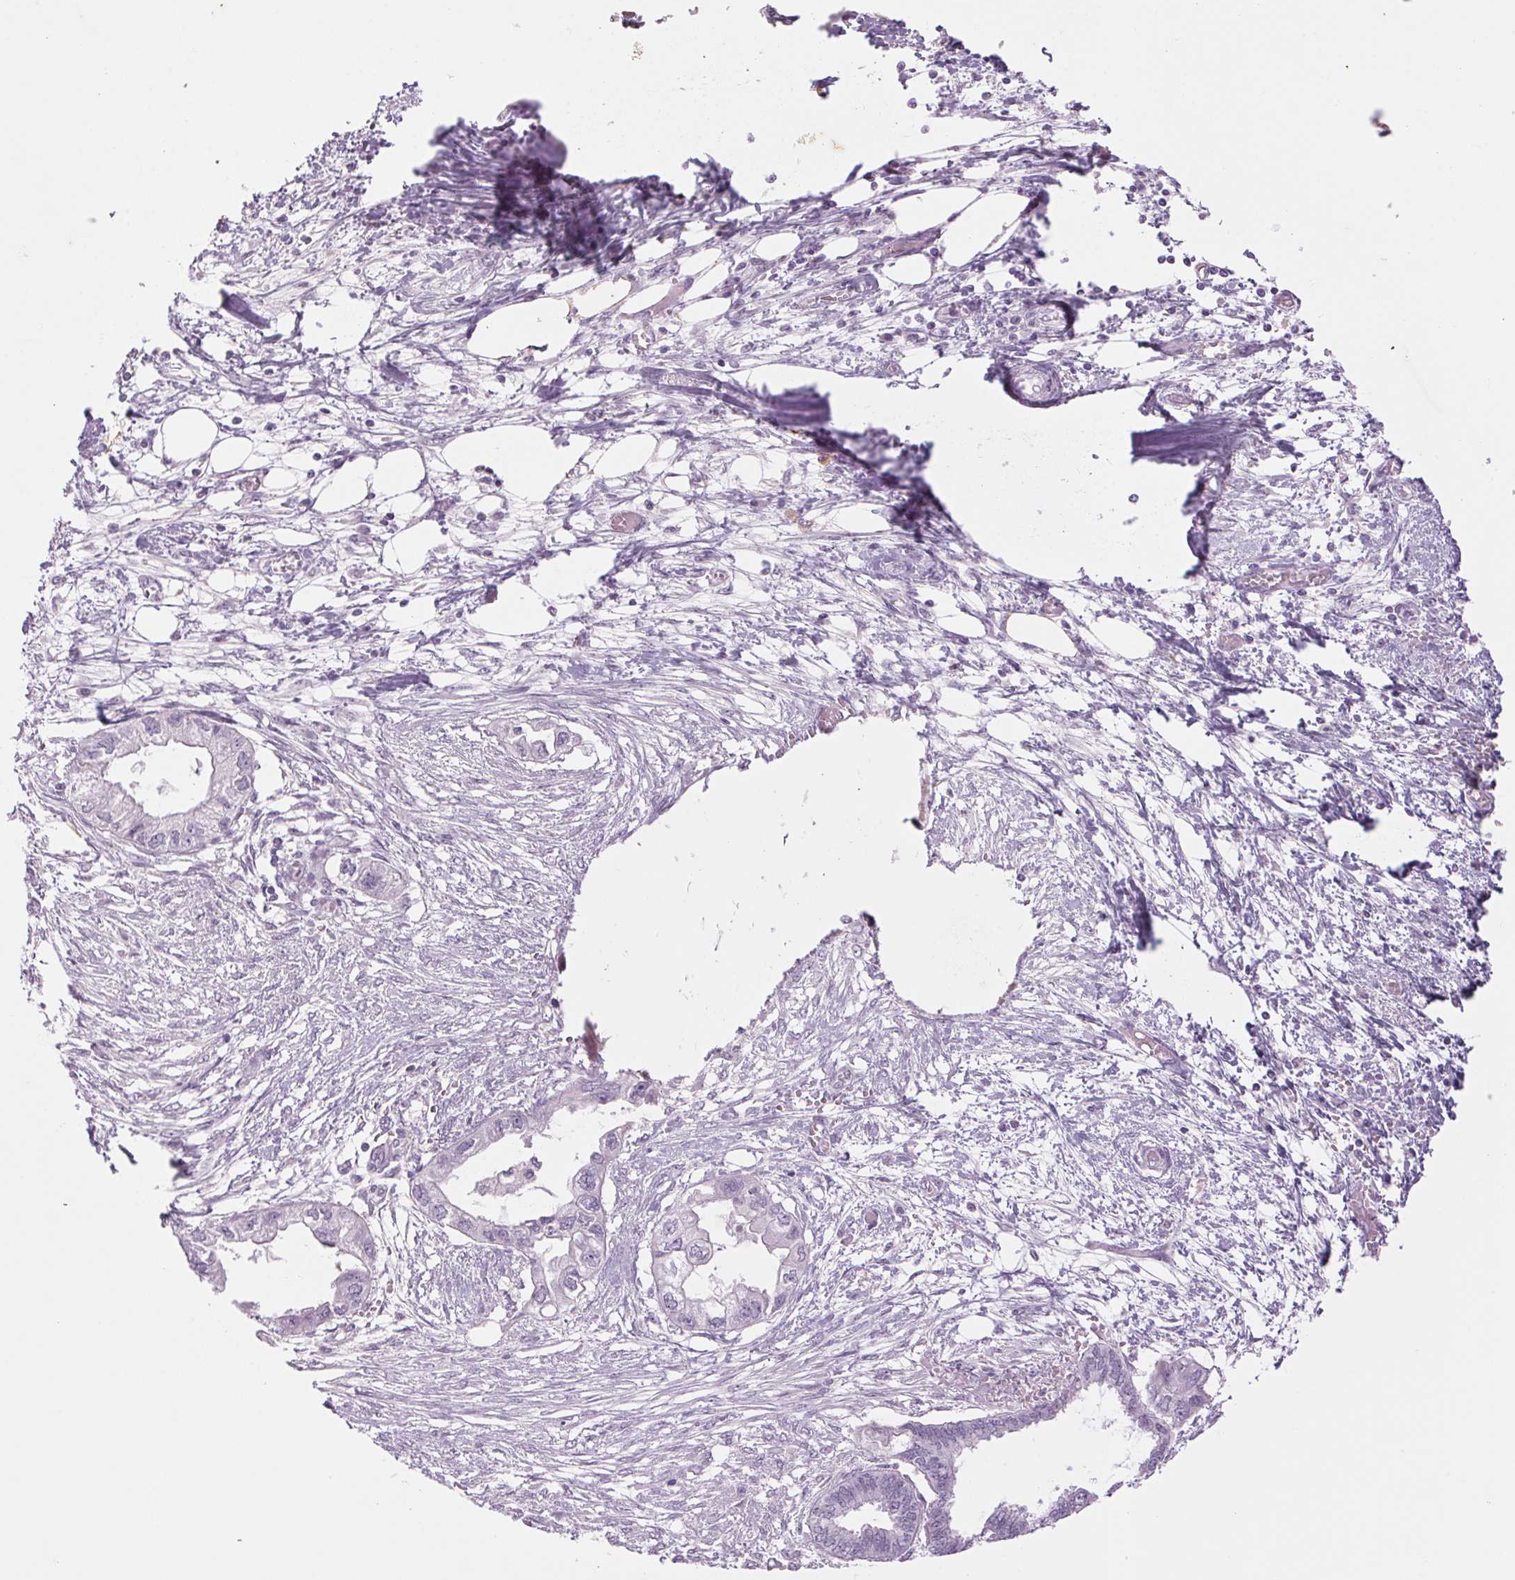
{"staining": {"intensity": "negative", "quantity": "none", "location": "none"}, "tissue": "endometrial cancer", "cell_type": "Tumor cells", "image_type": "cancer", "snomed": [{"axis": "morphology", "description": "Adenocarcinoma, NOS"}, {"axis": "morphology", "description": "Adenocarcinoma, metastatic, NOS"}, {"axis": "topography", "description": "Adipose tissue"}, {"axis": "topography", "description": "Endometrium"}], "caption": "IHC photomicrograph of endometrial cancer stained for a protein (brown), which demonstrates no staining in tumor cells. Brightfield microscopy of immunohistochemistry (IHC) stained with DAB (3,3'-diaminobenzidine) (brown) and hematoxylin (blue), captured at high magnification.", "gene": "KRT1", "patient": {"sex": "female", "age": 67}}